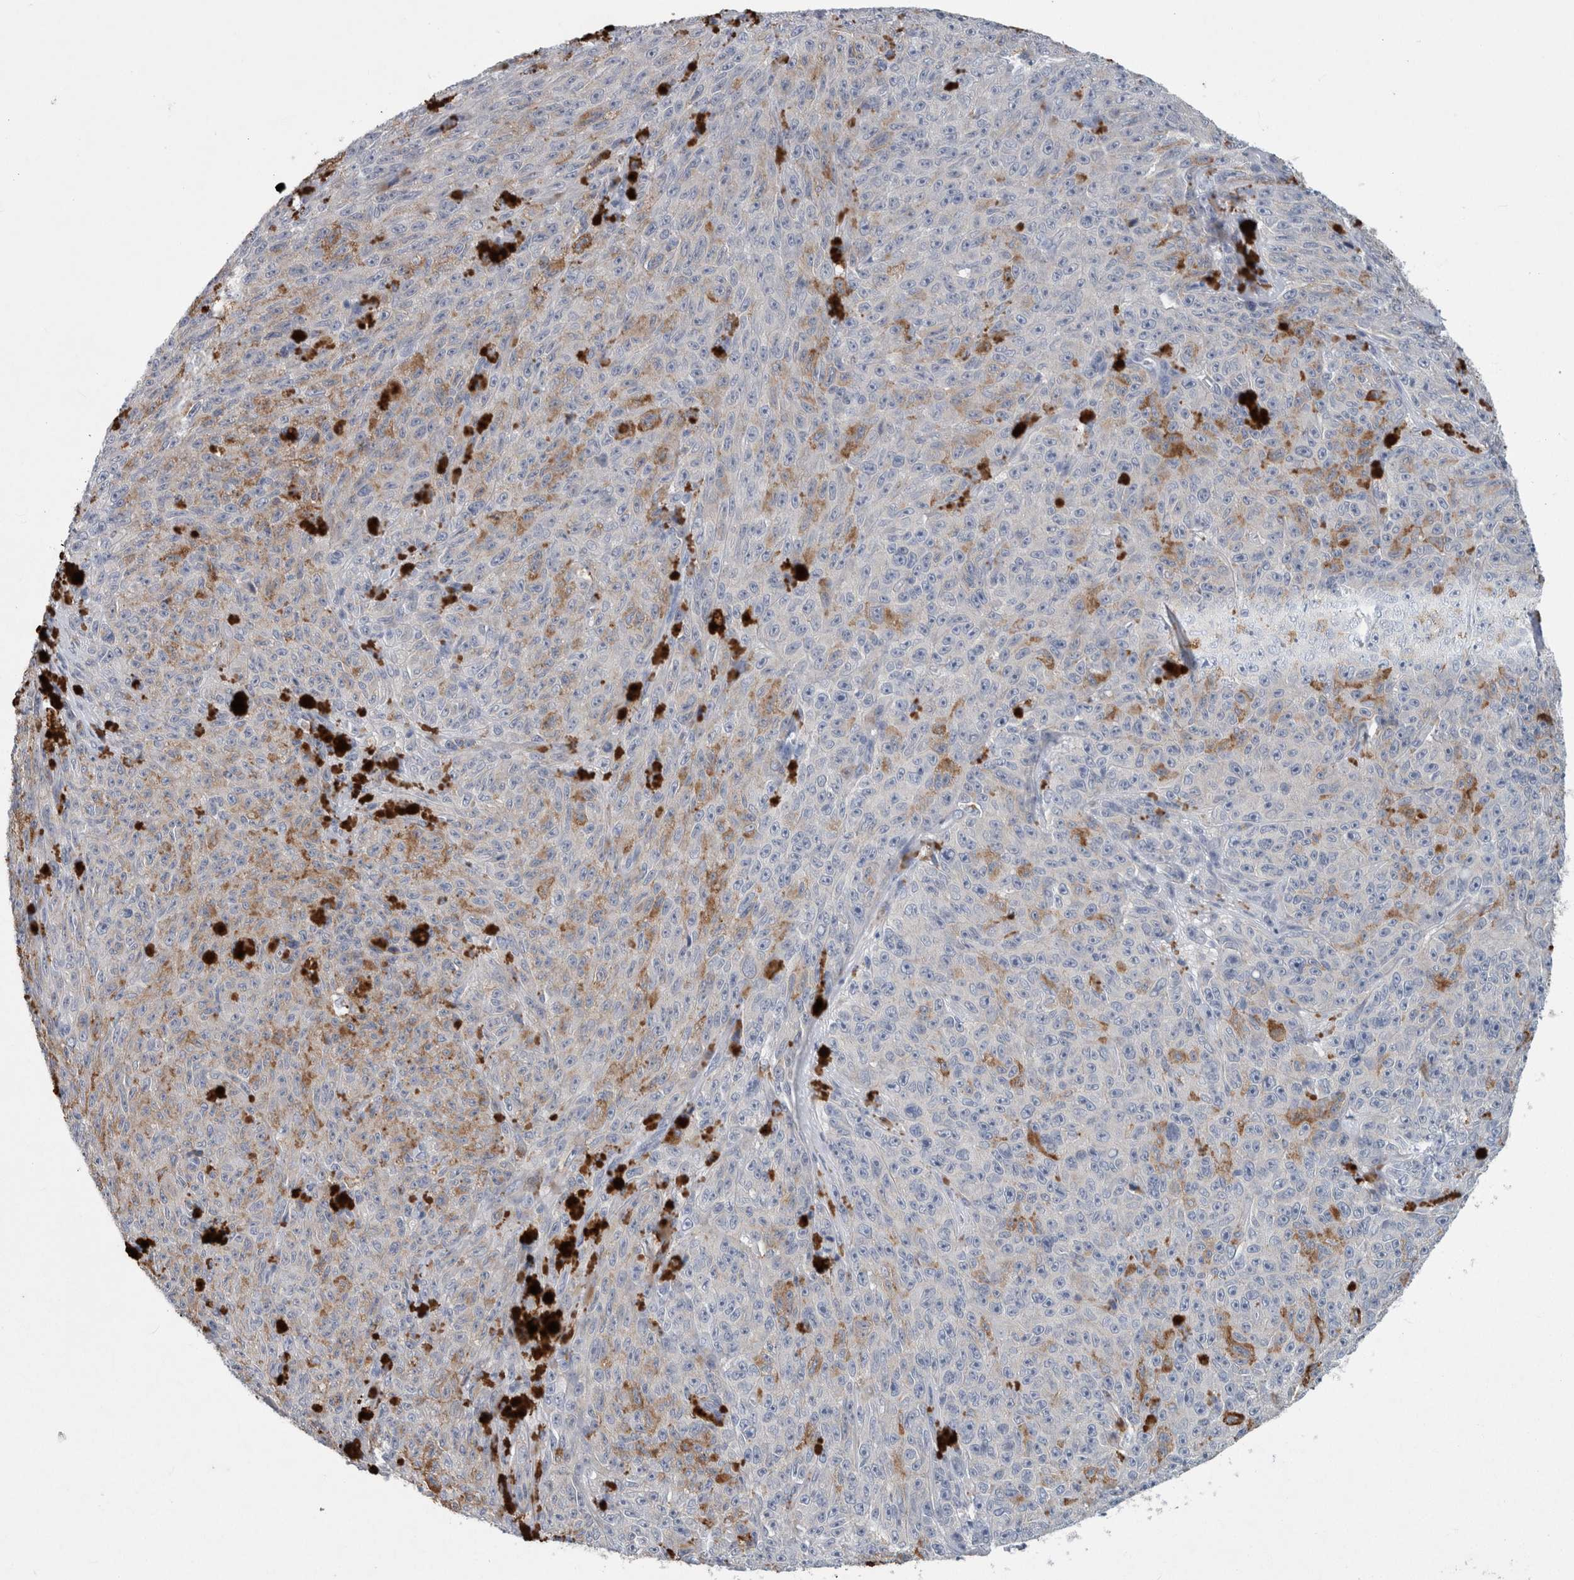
{"staining": {"intensity": "negative", "quantity": "none", "location": "none"}, "tissue": "melanoma", "cell_type": "Tumor cells", "image_type": "cancer", "snomed": [{"axis": "morphology", "description": "Malignant melanoma, NOS"}, {"axis": "topography", "description": "Skin"}], "caption": "Tumor cells are negative for protein expression in human malignant melanoma. The staining was performed using DAB to visualize the protein expression in brown, while the nuclei were stained in blue with hematoxylin (Magnification: 20x).", "gene": "FAM83H", "patient": {"sex": "female", "age": 82}}